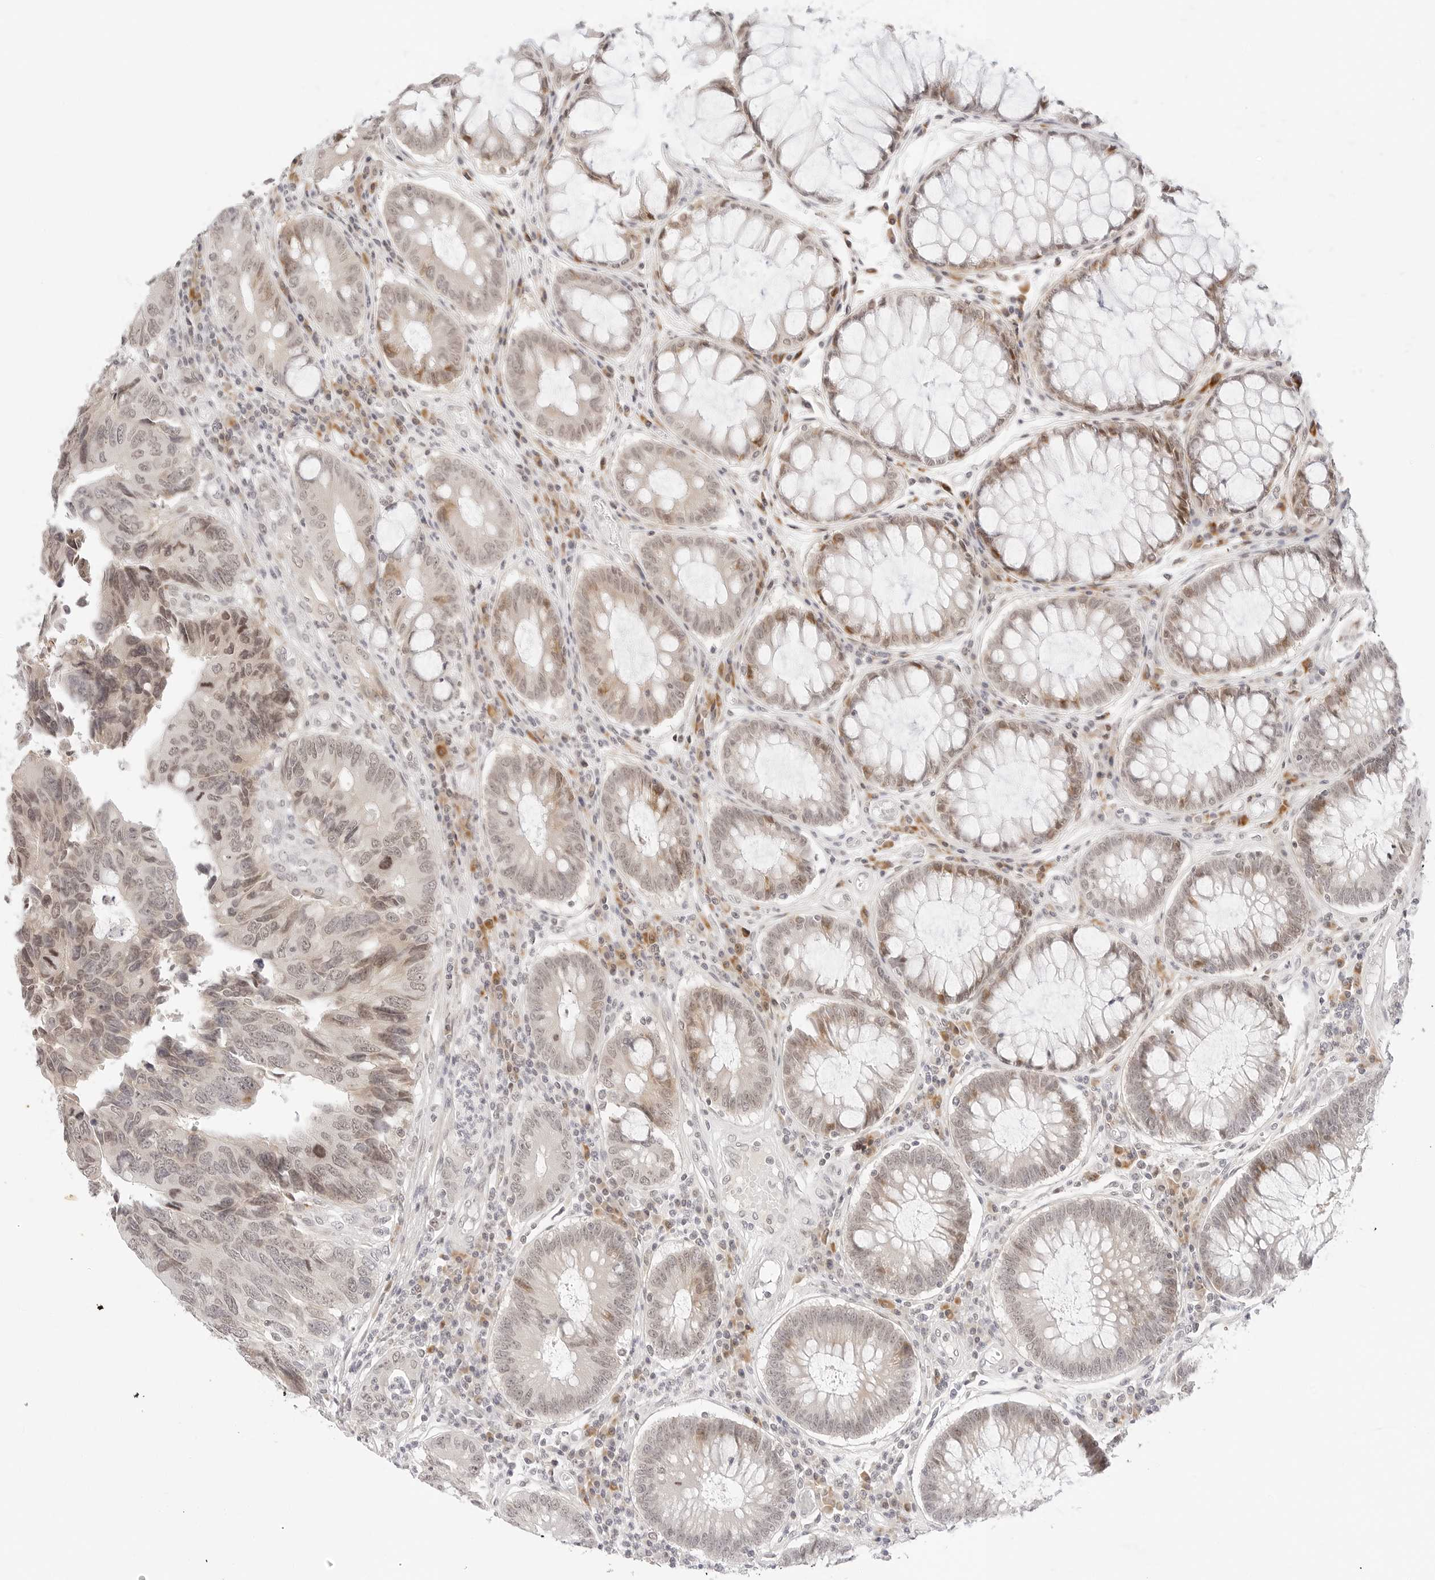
{"staining": {"intensity": "weak", "quantity": ">75%", "location": "nuclear"}, "tissue": "colorectal cancer", "cell_type": "Tumor cells", "image_type": "cancer", "snomed": [{"axis": "morphology", "description": "Adenocarcinoma, NOS"}, {"axis": "topography", "description": "Rectum"}], "caption": "The histopathology image reveals staining of colorectal cancer (adenocarcinoma), revealing weak nuclear protein positivity (brown color) within tumor cells.", "gene": "XKR4", "patient": {"sex": "male", "age": 84}}